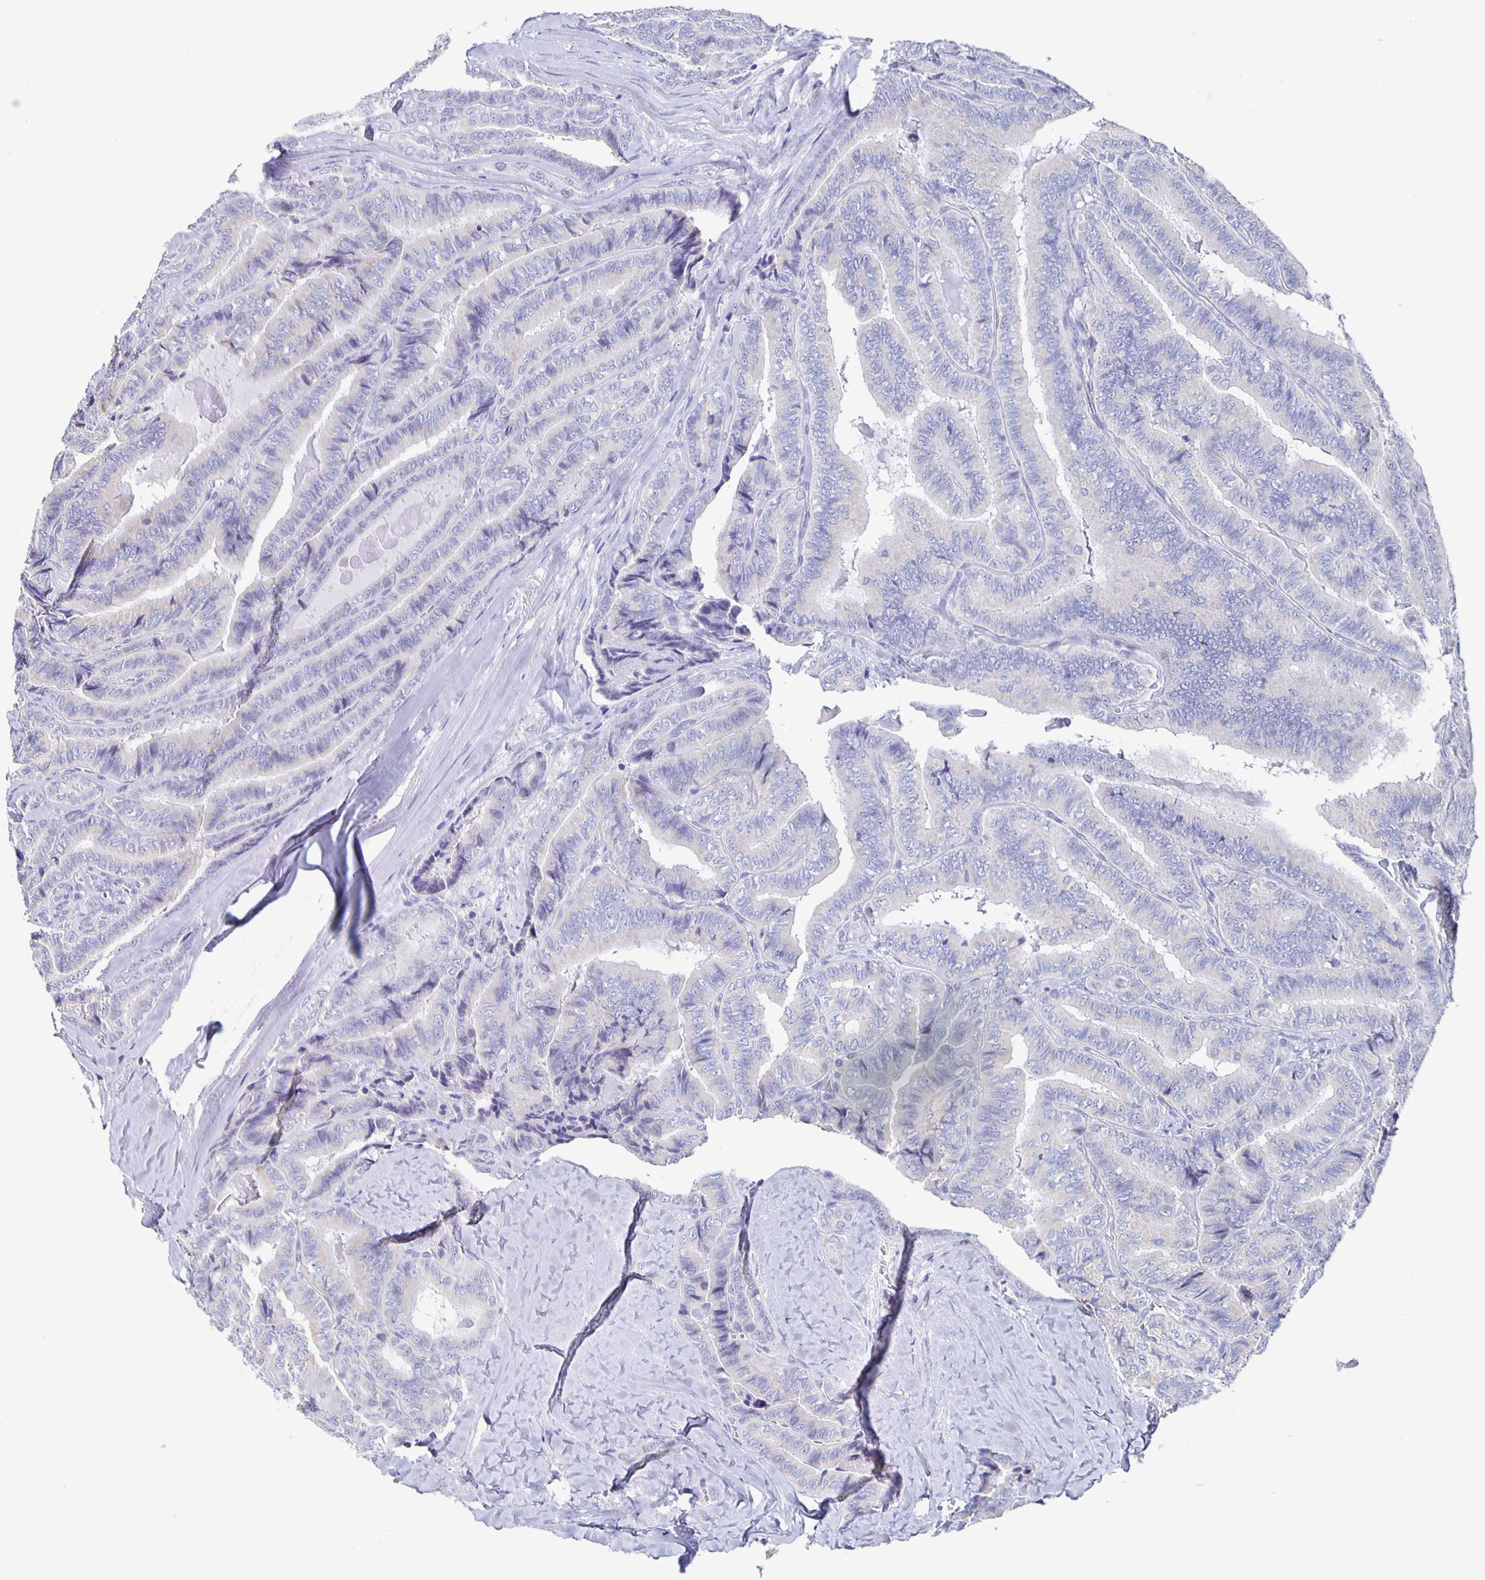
{"staining": {"intensity": "negative", "quantity": "none", "location": "none"}, "tissue": "thyroid cancer", "cell_type": "Tumor cells", "image_type": "cancer", "snomed": [{"axis": "morphology", "description": "Papillary adenocarcinoma, NOS"}, {"axis": "topography", "description": "Thyroid gland"}], "caption": "Immunohistochemistry image of thyroid cancer stained for a protein (brown), which reveals no expression in tumor cells.", "gene": "FGA", "patient": {"sex": "male", "age": 61}}